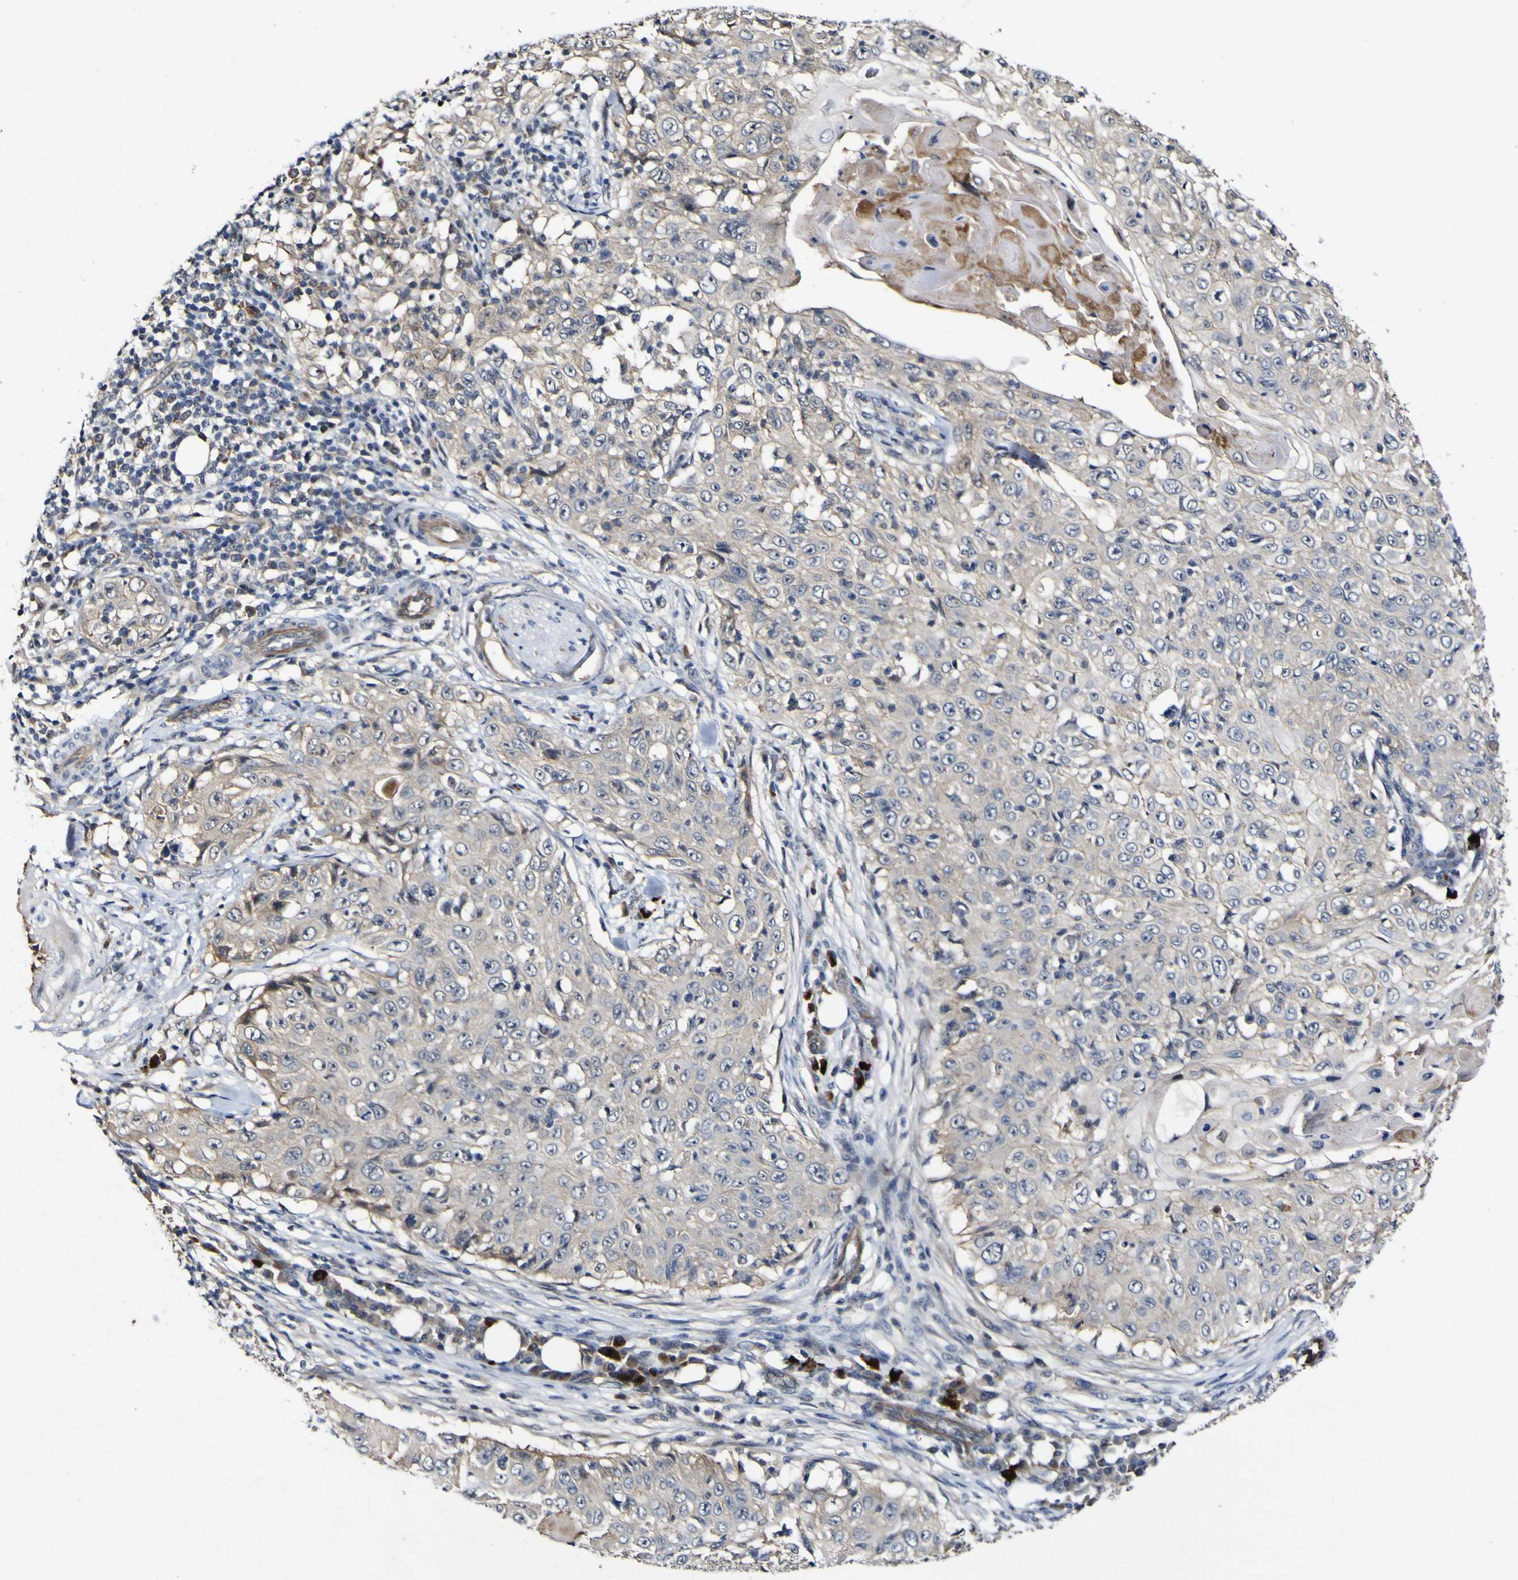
{"staining": {"intensity": "negative", "quantity": "none", "location": "none"}, "tissue": "skin cancer", "cell_type": "Tumor cells", "image_type": "cancer", "snomed": [{"axis": "morphology", "description": "Squamous cell carcinoma, NOS"}, {"axis": "topography", "description": "Skin"}], "caption": "Image shows no protein staining in tumor cells of squamous cell carcinoma (skin) tissue.", "gene": "CCL2", "patient": {"sex": "male", "age": 86}}